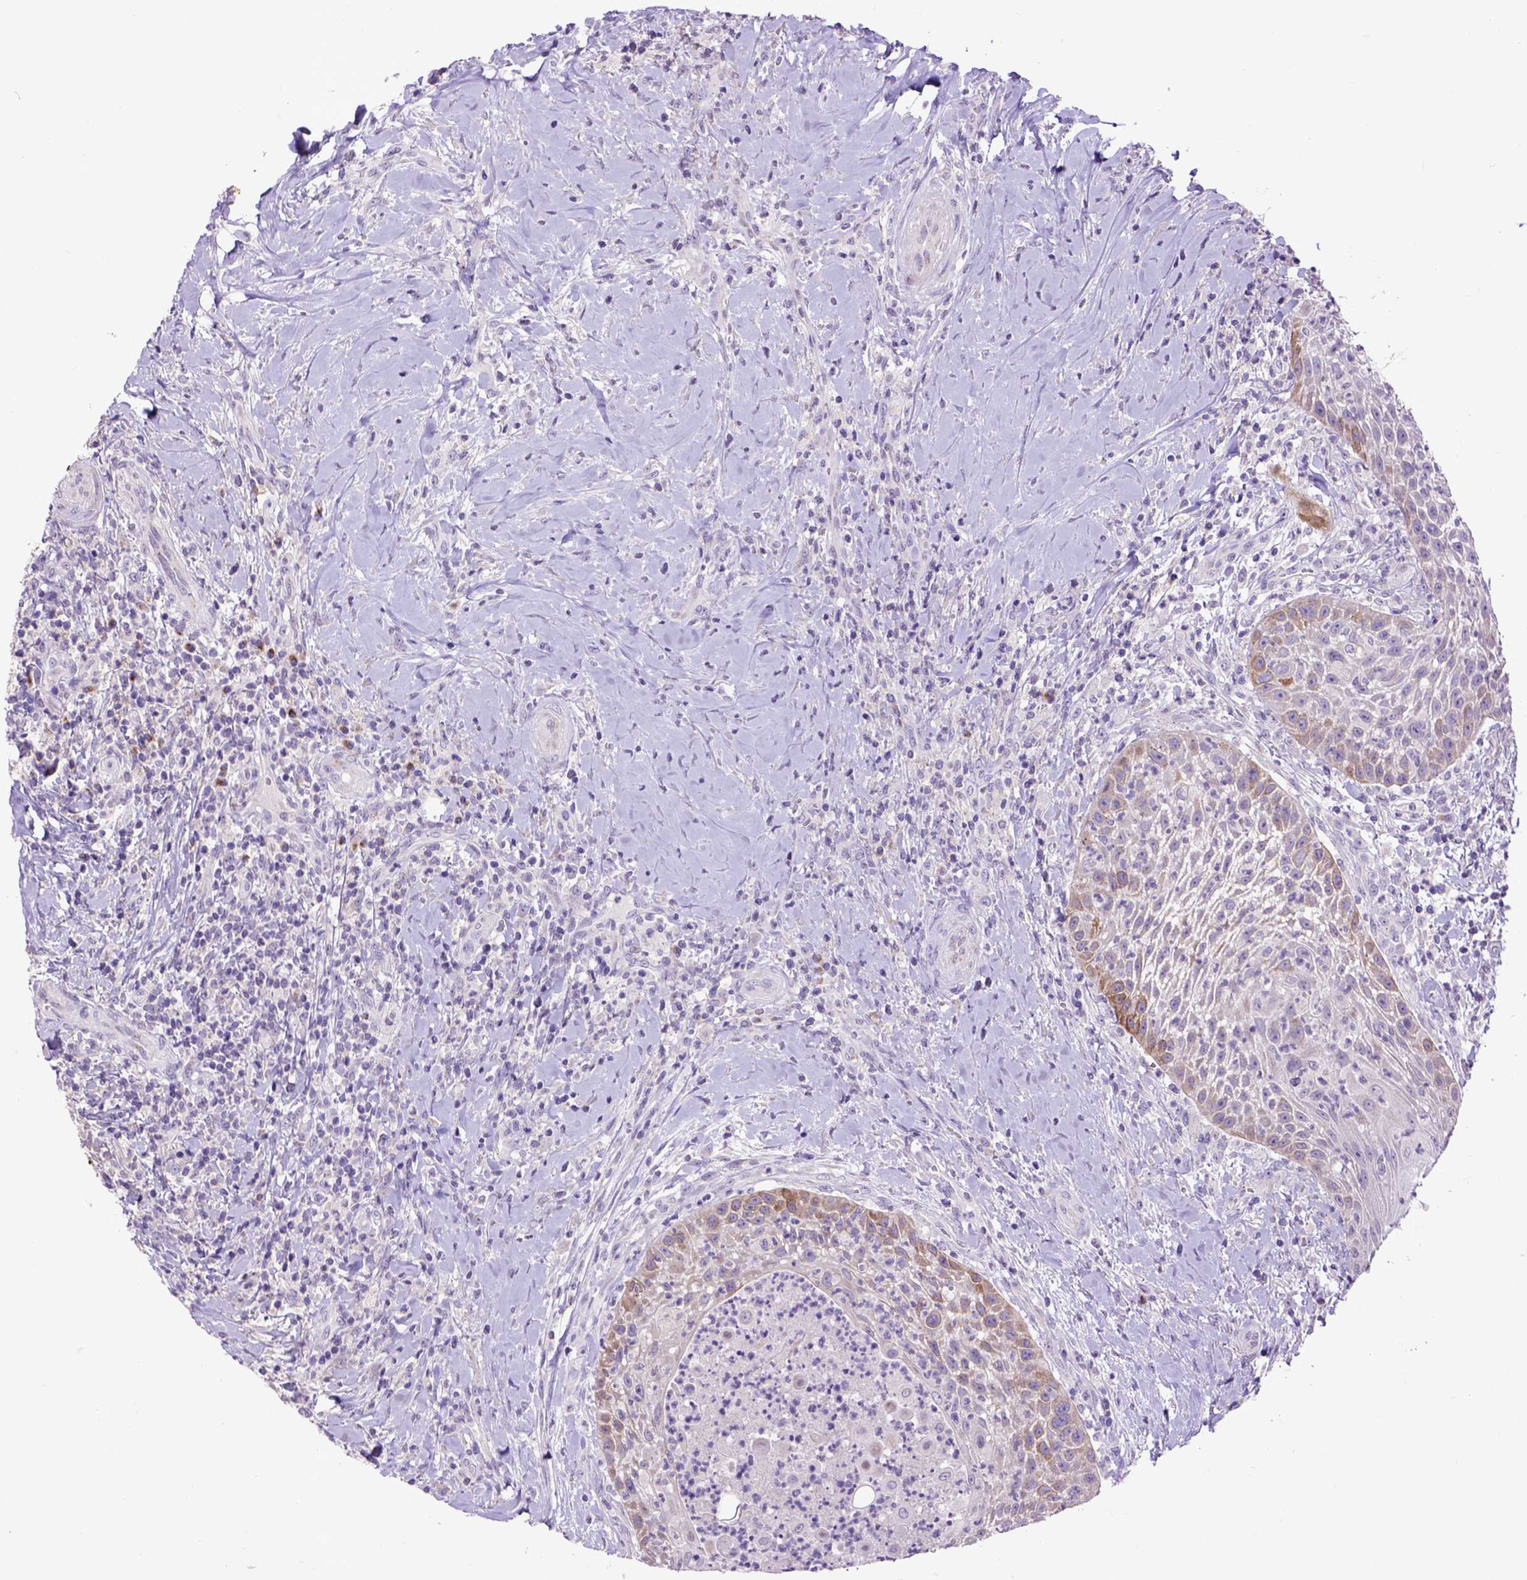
{"staining": {"intensity": "weak", "quantity": "<25%", "location": "cytoplasmic/membranous"}, "tissue": "head and neck cancer", "cell_type": "Tumor cells", "image_type": "cancer", "snomed": [{"axis": "morphology", "description": "Squamous cell carcinoma, NOS"}, {"axis": "topography", "description": "Head-Neck"}], "caption": "This is an IHC photomicrograph of human head and neck cancer. There is no expression in tumor cells.", "gene": "RAB25", "patient": {"sex": "male", "age": 69}}